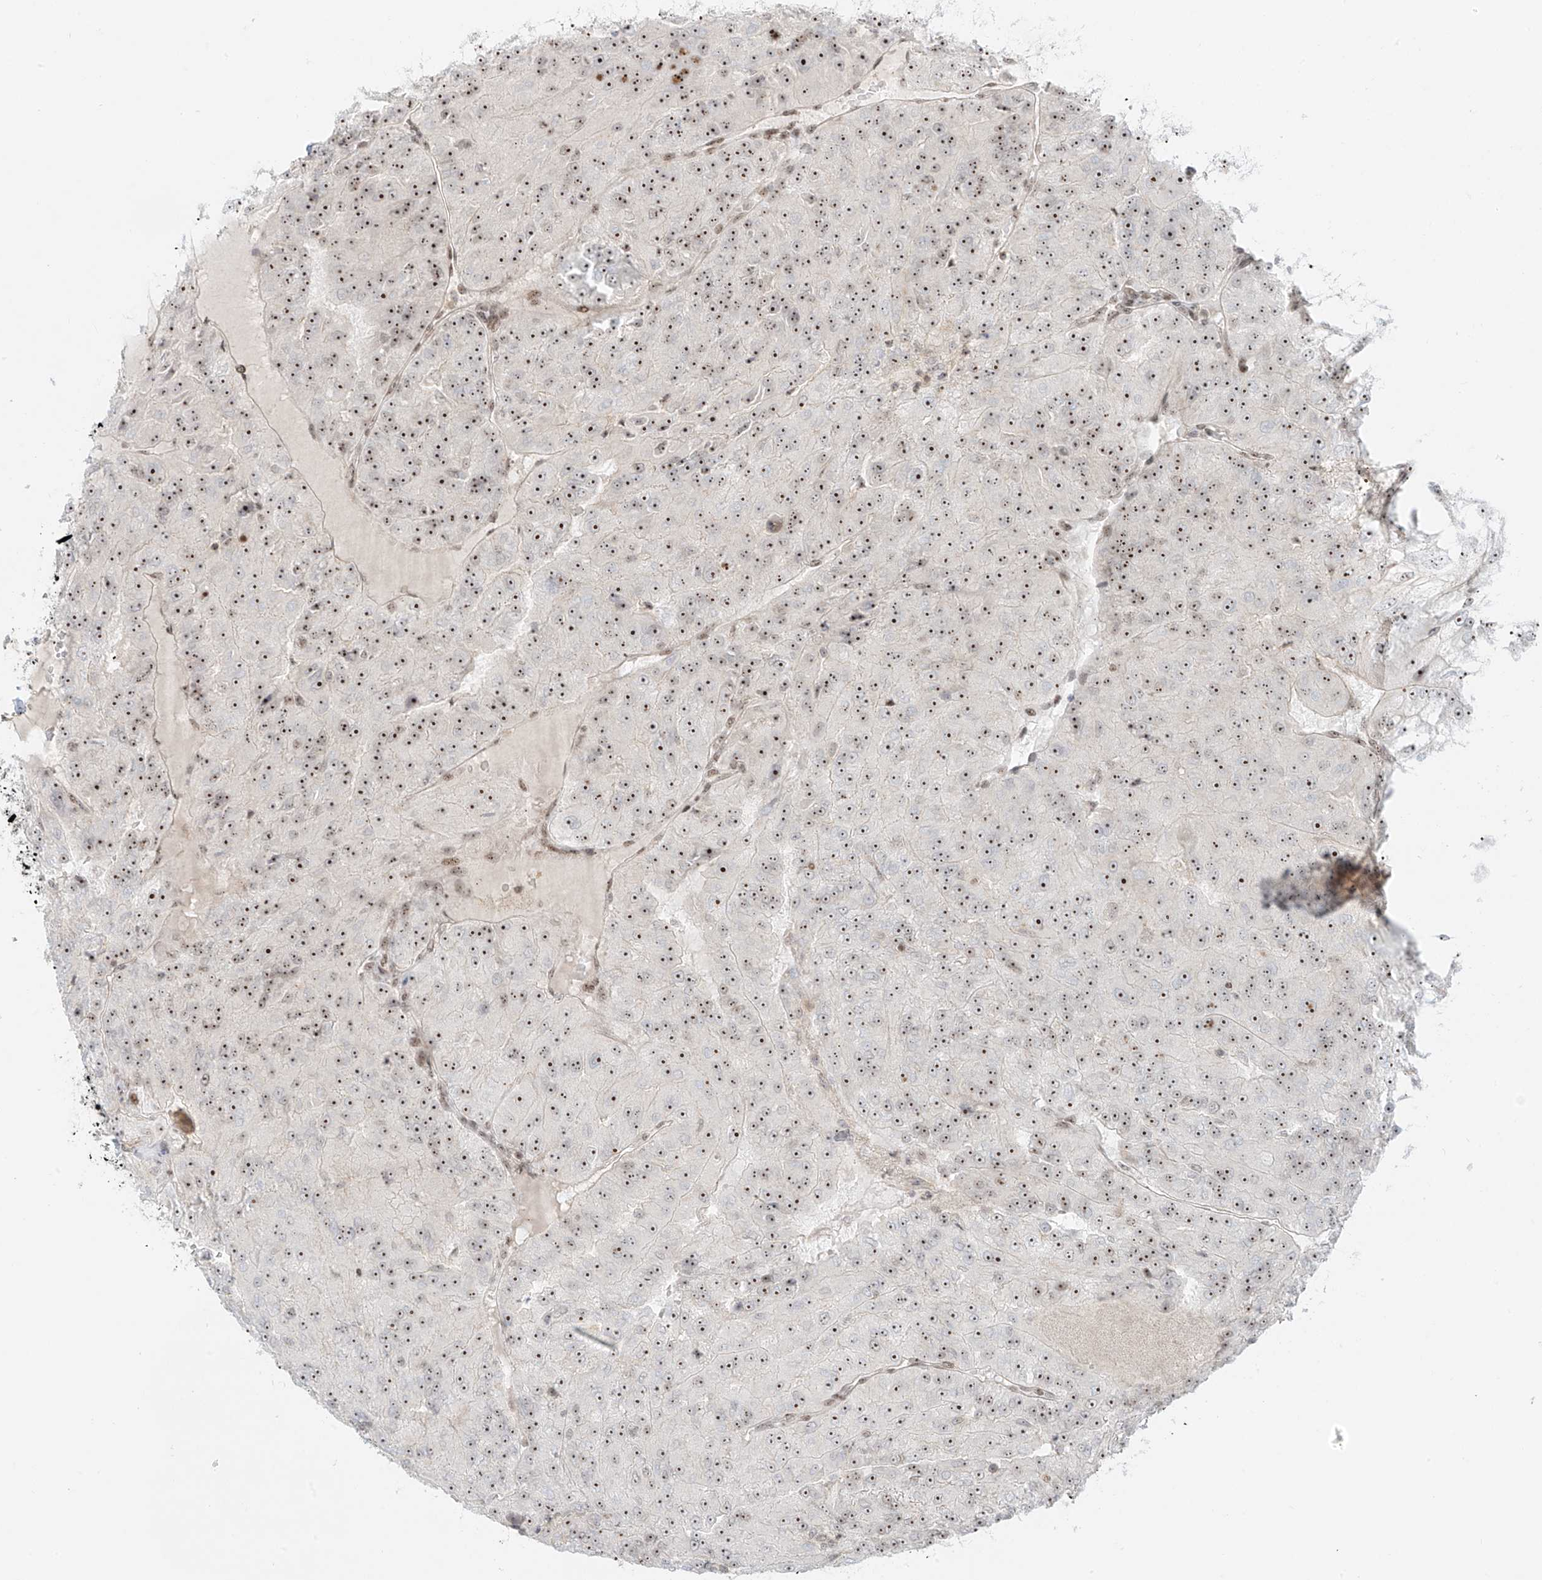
{"staining": {"intensity": "moderate", "quantity": ">75%", "location": "nuclear"}, "tissue": "renal cancer", "cell_type": "Tumor cells", "image_type": "cancer", "snomed": [{"axis": "morphology", "description": "Adenocarcinoma, NOS"}, {"axis": "topography", "description": "Kidney"}], "caption": "Protein expression analysis of human renal adenocarcinoma reveals moderate nuclear staining in approximately >75% of tumor cells.", "gene": "ZNF512", "patient": {"sex": "female", "age": 63}}